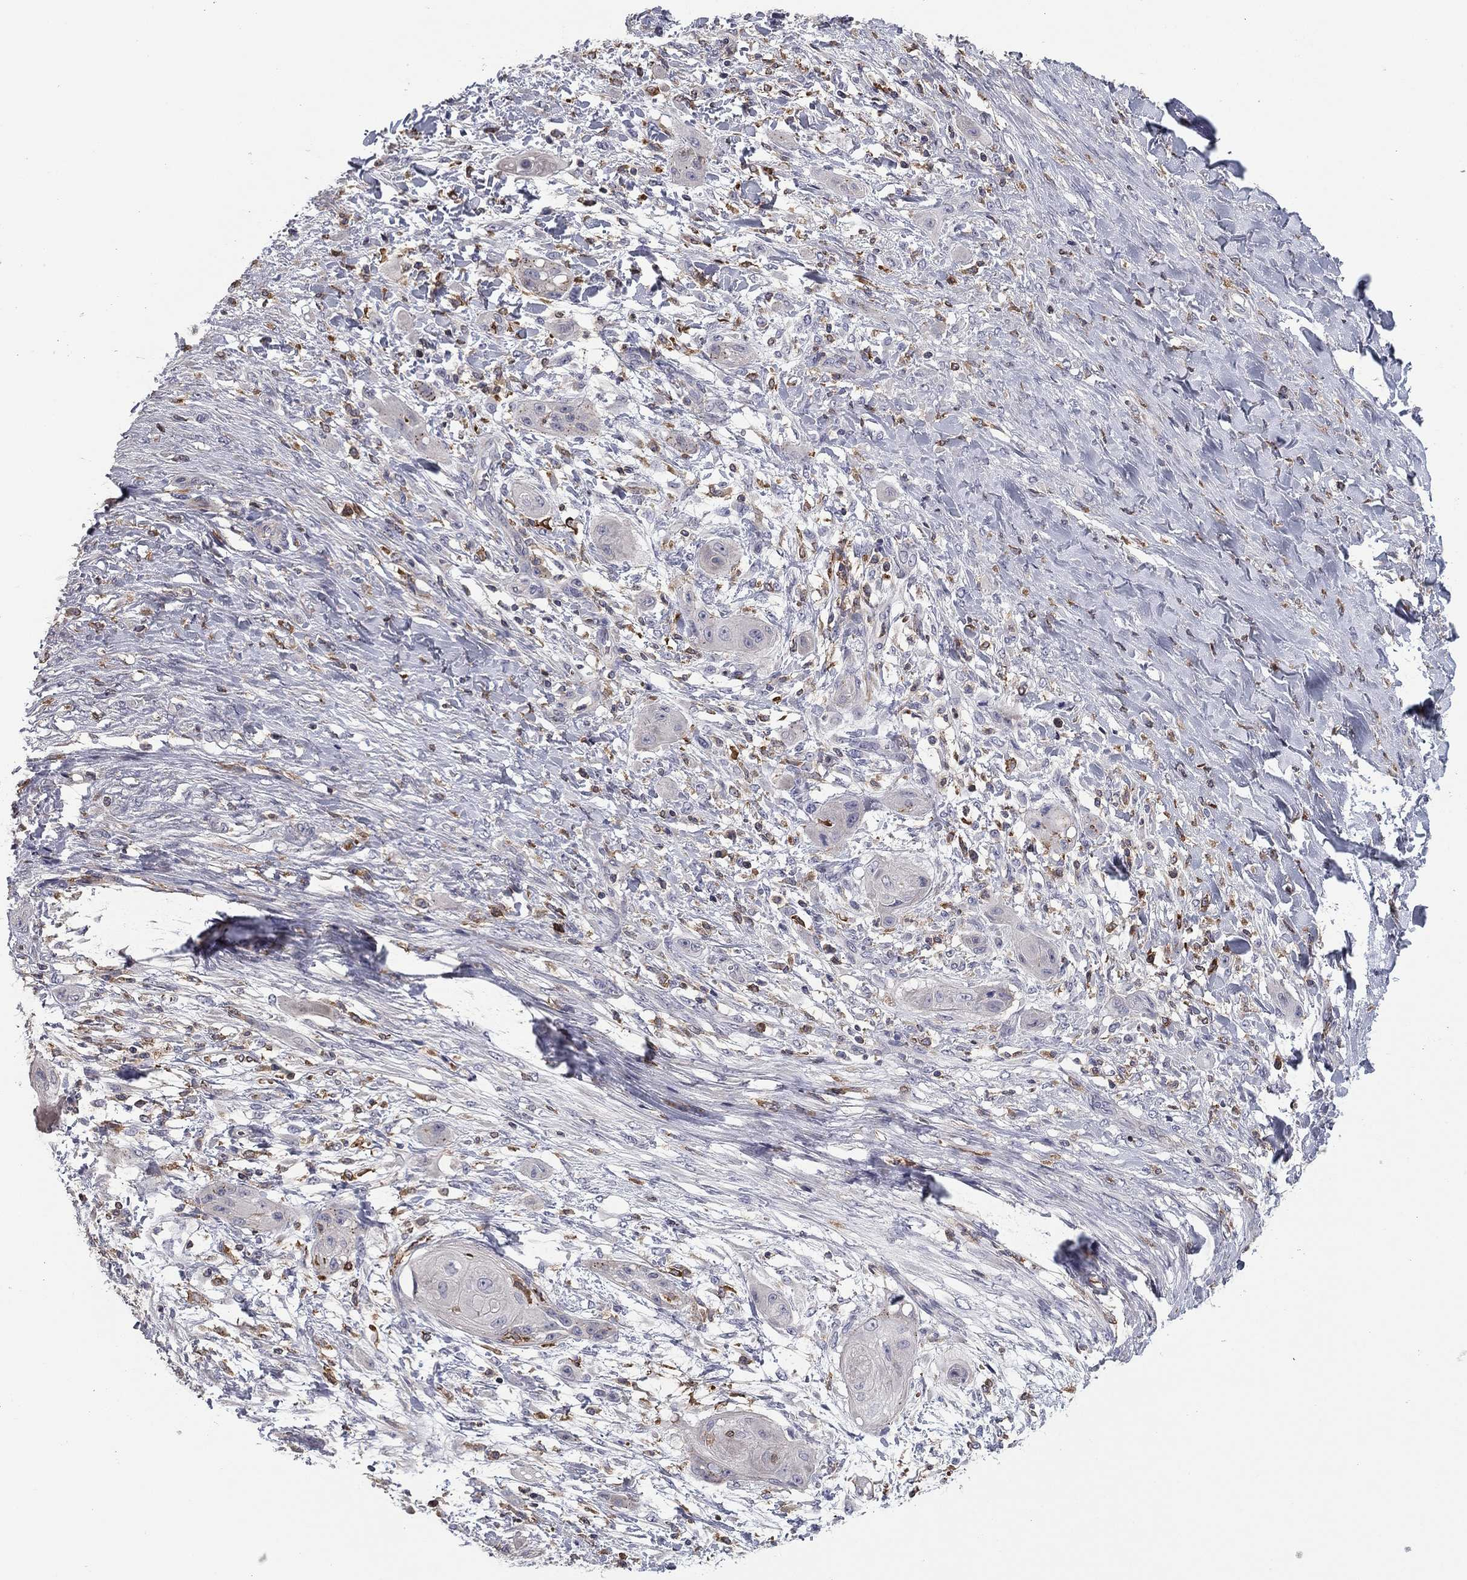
{"staining": {"intensity": "negative", "quantity": "none", "location": "none"}, "tissue": "skin cancer", "cell_type": "Tumor cells", "image_type": "cancer", "snomed": [{"axis": "morphology", "description": "Squamous cell carcinoma, NOS"}, {"axis": "topography", "description": "Skin"}], "caption": "Immunohistochemical staining of human skin squamous cell carcinoma displays no significant staining in tumor cells.", "gene": "PLCB2", "patient": {"sex": "male", "age": 62}}